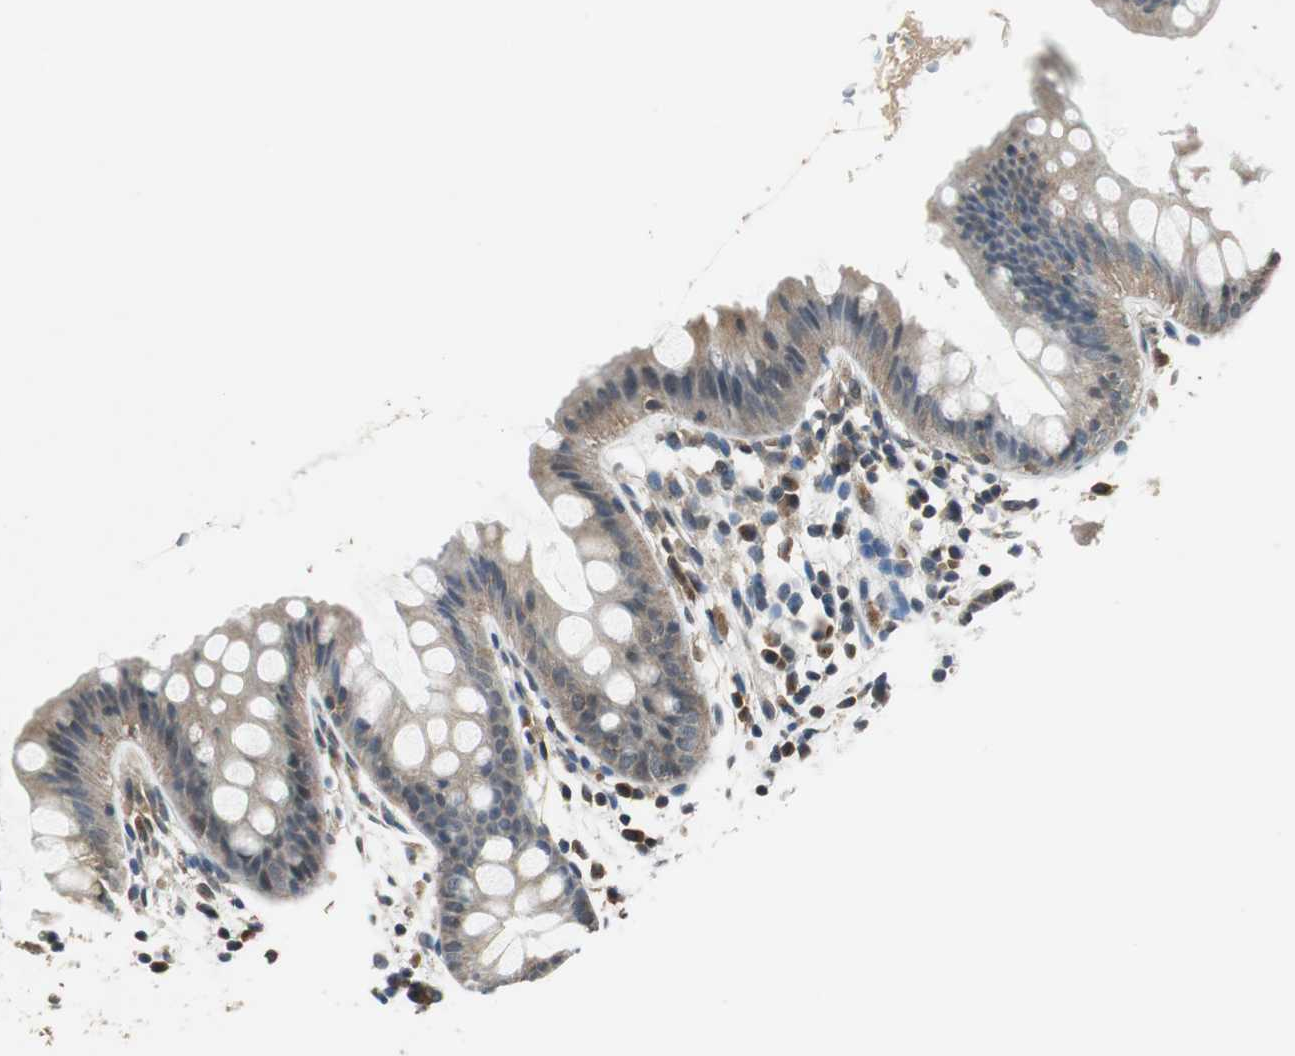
{"staining": {"intensity": "moderate", "quantity": "25%-75%", "location": "cytoplasmic/membranous"}, "tissue": "colon", "cell_type": "Endothelial cells", "image_type": "normal", "snomed": [{"axis": "morphology", "description": "Normal tissue, NOS"}, {"axis": "topography", "description": "Smooth muscle"}, {"axis": "topography", "description": "Colon"}], "caption": "There is medium levels of moderate cytoplasmic/membranous positivity in endothelial cells of benign colon, as demonstrated by immunohistochemical staining (brown color).", "gene": "PSMB4", "patient": {"sex": "male", "age": 67}}